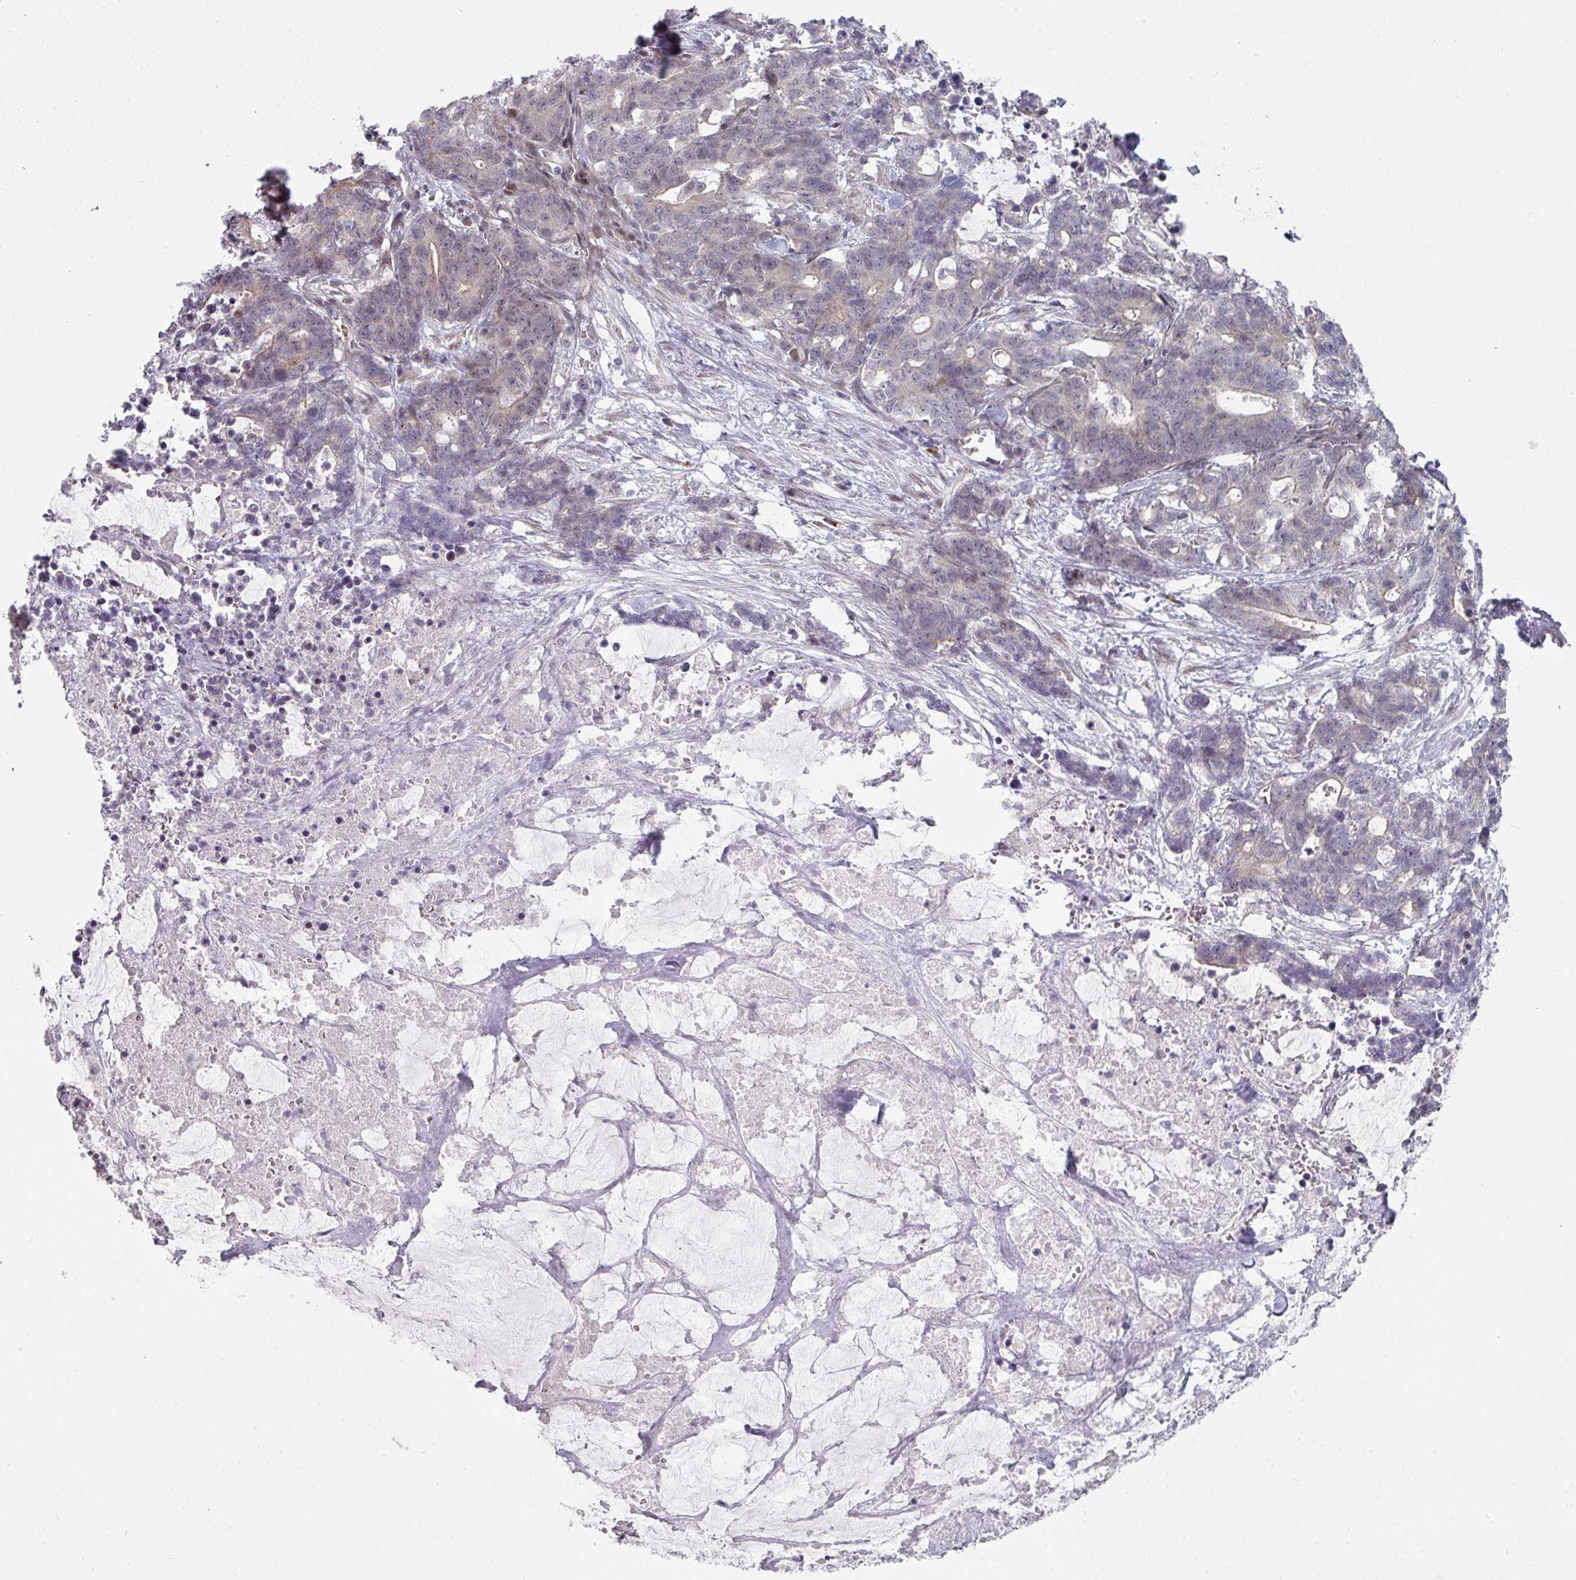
{"staining": {"intensity": "negative", "quantity": "none", "location": "none"}, "tissue": "stomach cancer", "cell_type": "Tumor cells", "image_type": "cancer", "snomed": [{"axis": "morphology", "description": "Normal tissue, NOS"}, {"axis": "morphology", "description": "Adenocarcinoma, NOS"}, {"axis": "topography", "description": "Stomach"}], "caption": "Image shows no protein positivity in tumor cells of stomach adenocarcinoma tissue.", "gene": "TMCC1", "patient": {"sex": "female", "age": 64}}